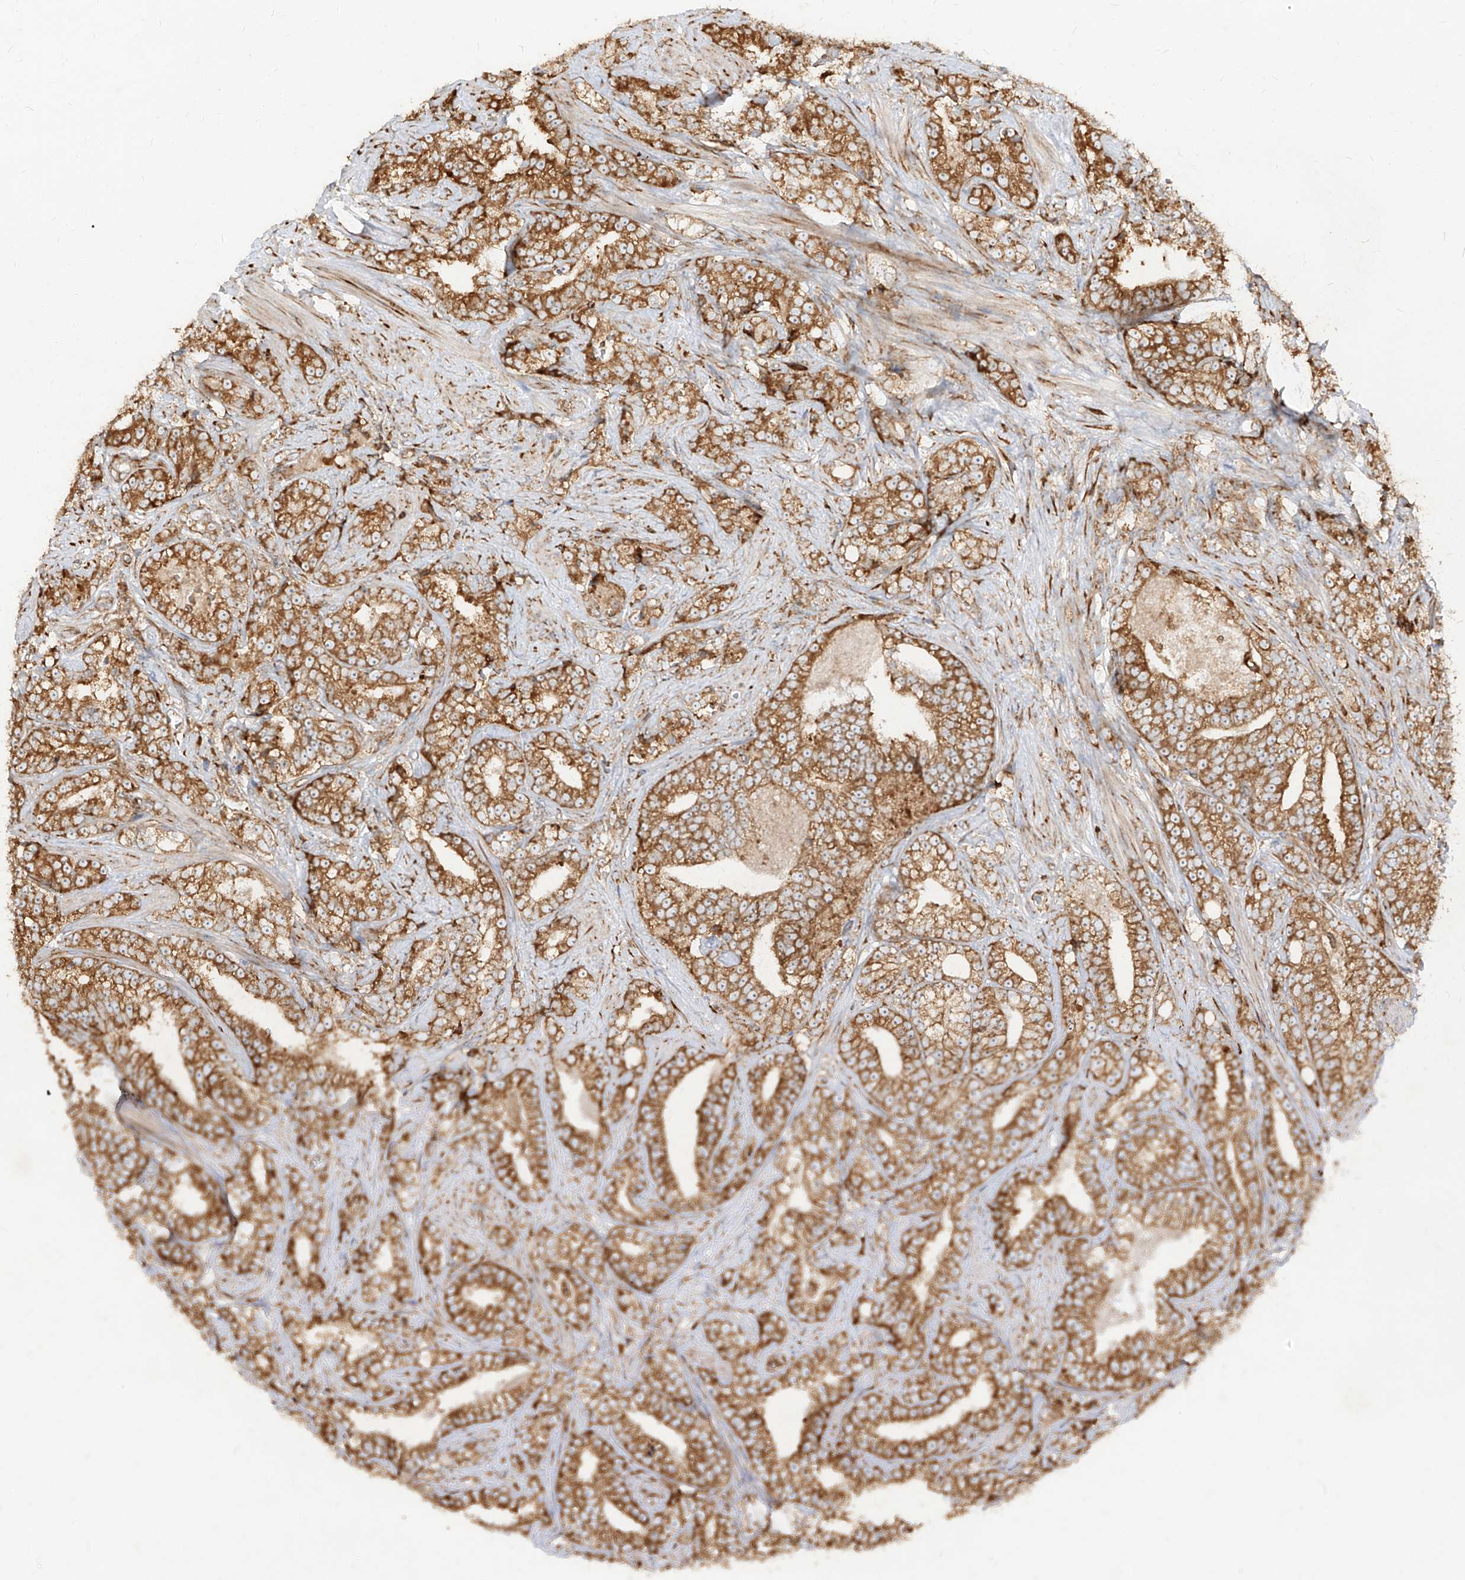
{"staining": {"intensity": "strong", "quantity": ">75%", "location": "cytoplasmic/membranous"}, "tissue": "prostate cancer", "cell_type": "Tumor cells", "image_type": "cancer", "snomed": [{"axis": "morphology", "description": "Adenocarcinoma, High grade"}, {"axis": "topography", "description": "Prostate and seminal vesicle, NOS"}], "caption": "Immunohistochemistry (IHC) photomicrograph of neoplastic tissue: prostate high-grade adenocarcinoma stained using immunohistochemistry (IHC) displays high levels of strong protein expression localized specifically in the cytoplasmic/membranous of tumor cells, appearing as a cytoplasmic/membranous brown color.", "gene": "RPS25", "patient": {"sex": "male", "age": 67}}